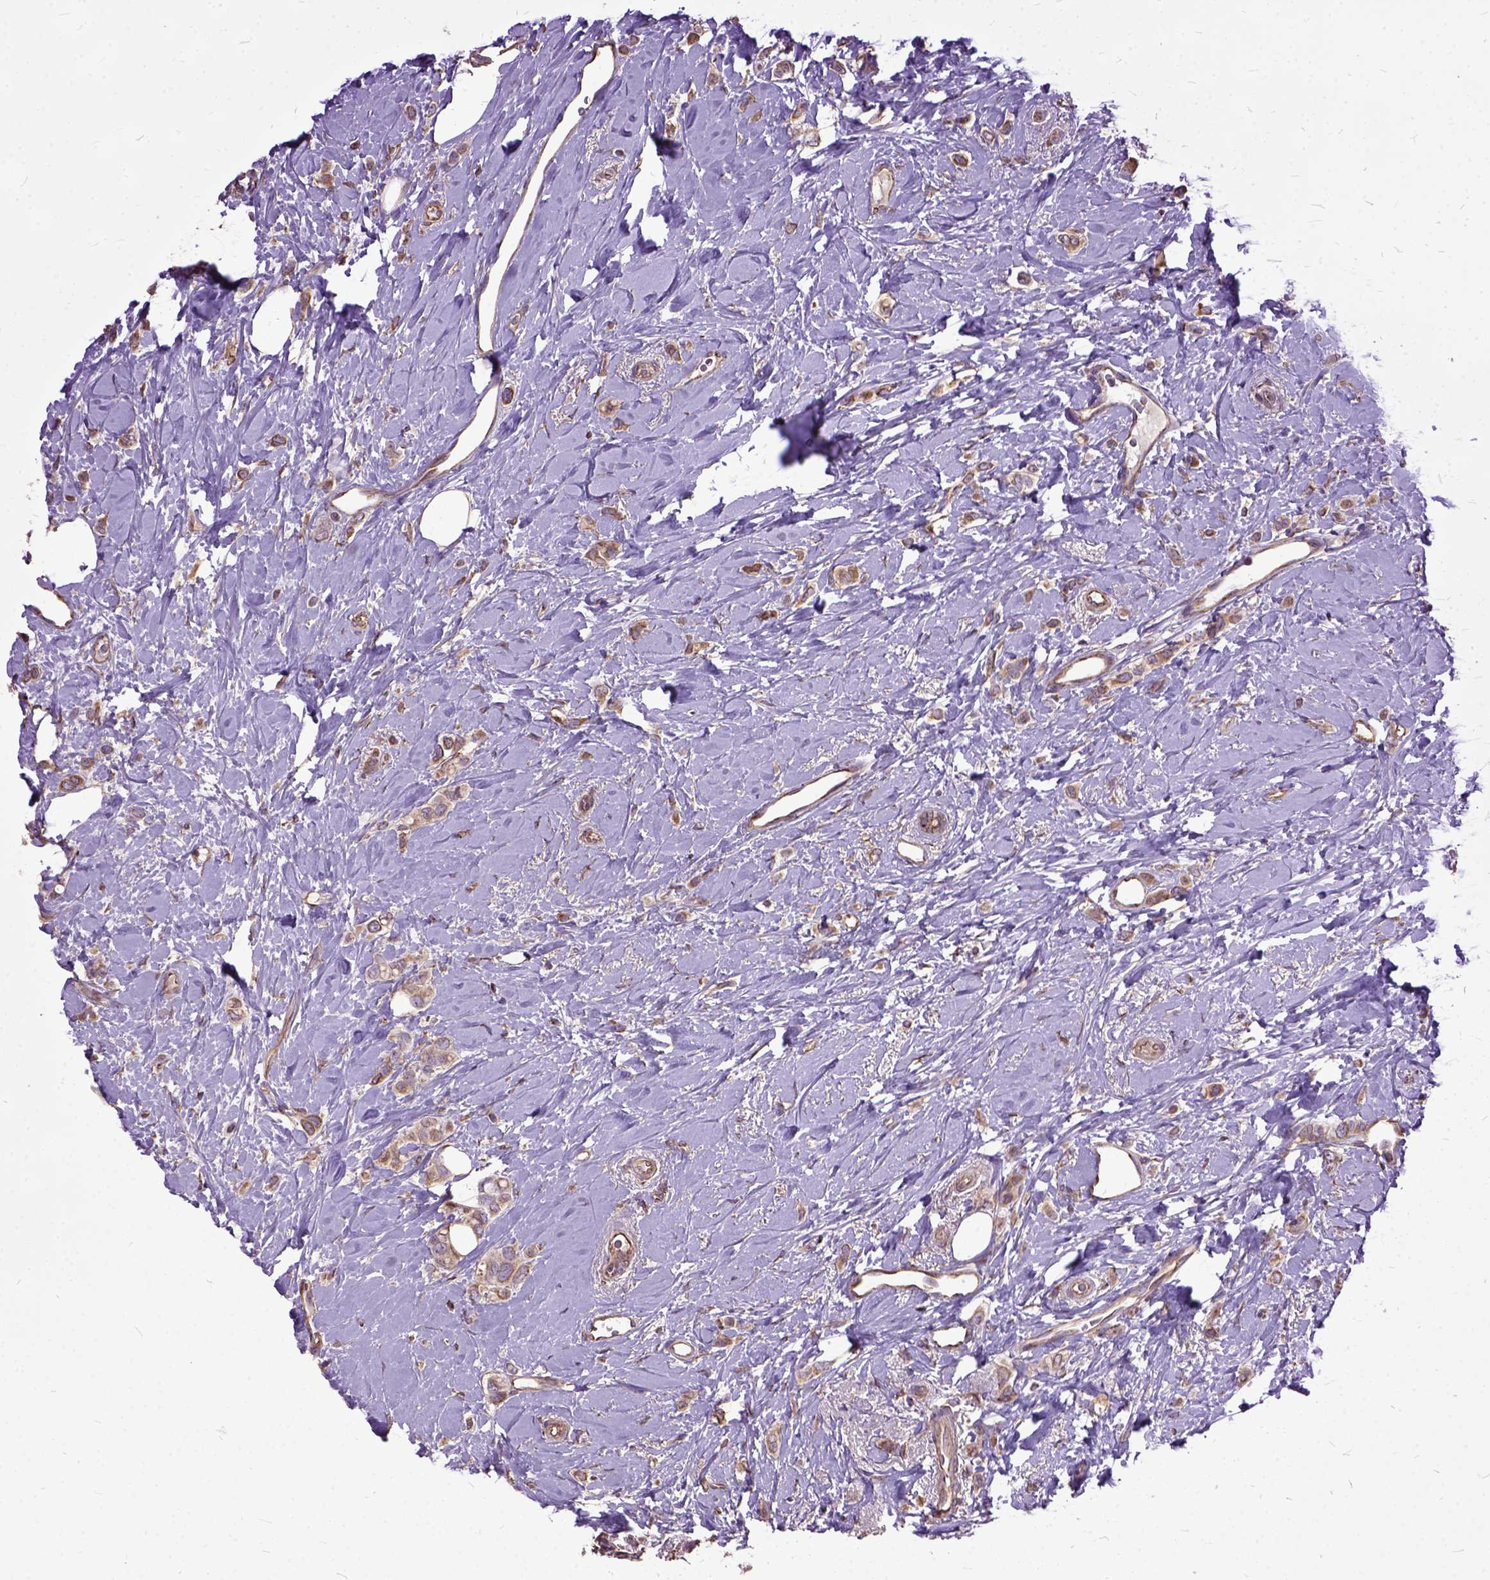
{"staining": {"intensity": "moderate", "quantity": ">75%", "location": "cytoplasmic/membranous"}, "tissue": "breast cancer", "cell_type": "Tumor cells", "image_type": "cancer", "snomed": [{"axis": "morphology", "description": "Lobular carcinoma"}, {"axis": "topography", "description": "Breast"}], "caption": "Brown immunohistochemical staining in human breast cancer reveals moderate cytoplasmic/membranous staining in approximately >75% of tumor cells.", "gene": "AREG", "patient": {"sex": "female", "age": 66}}